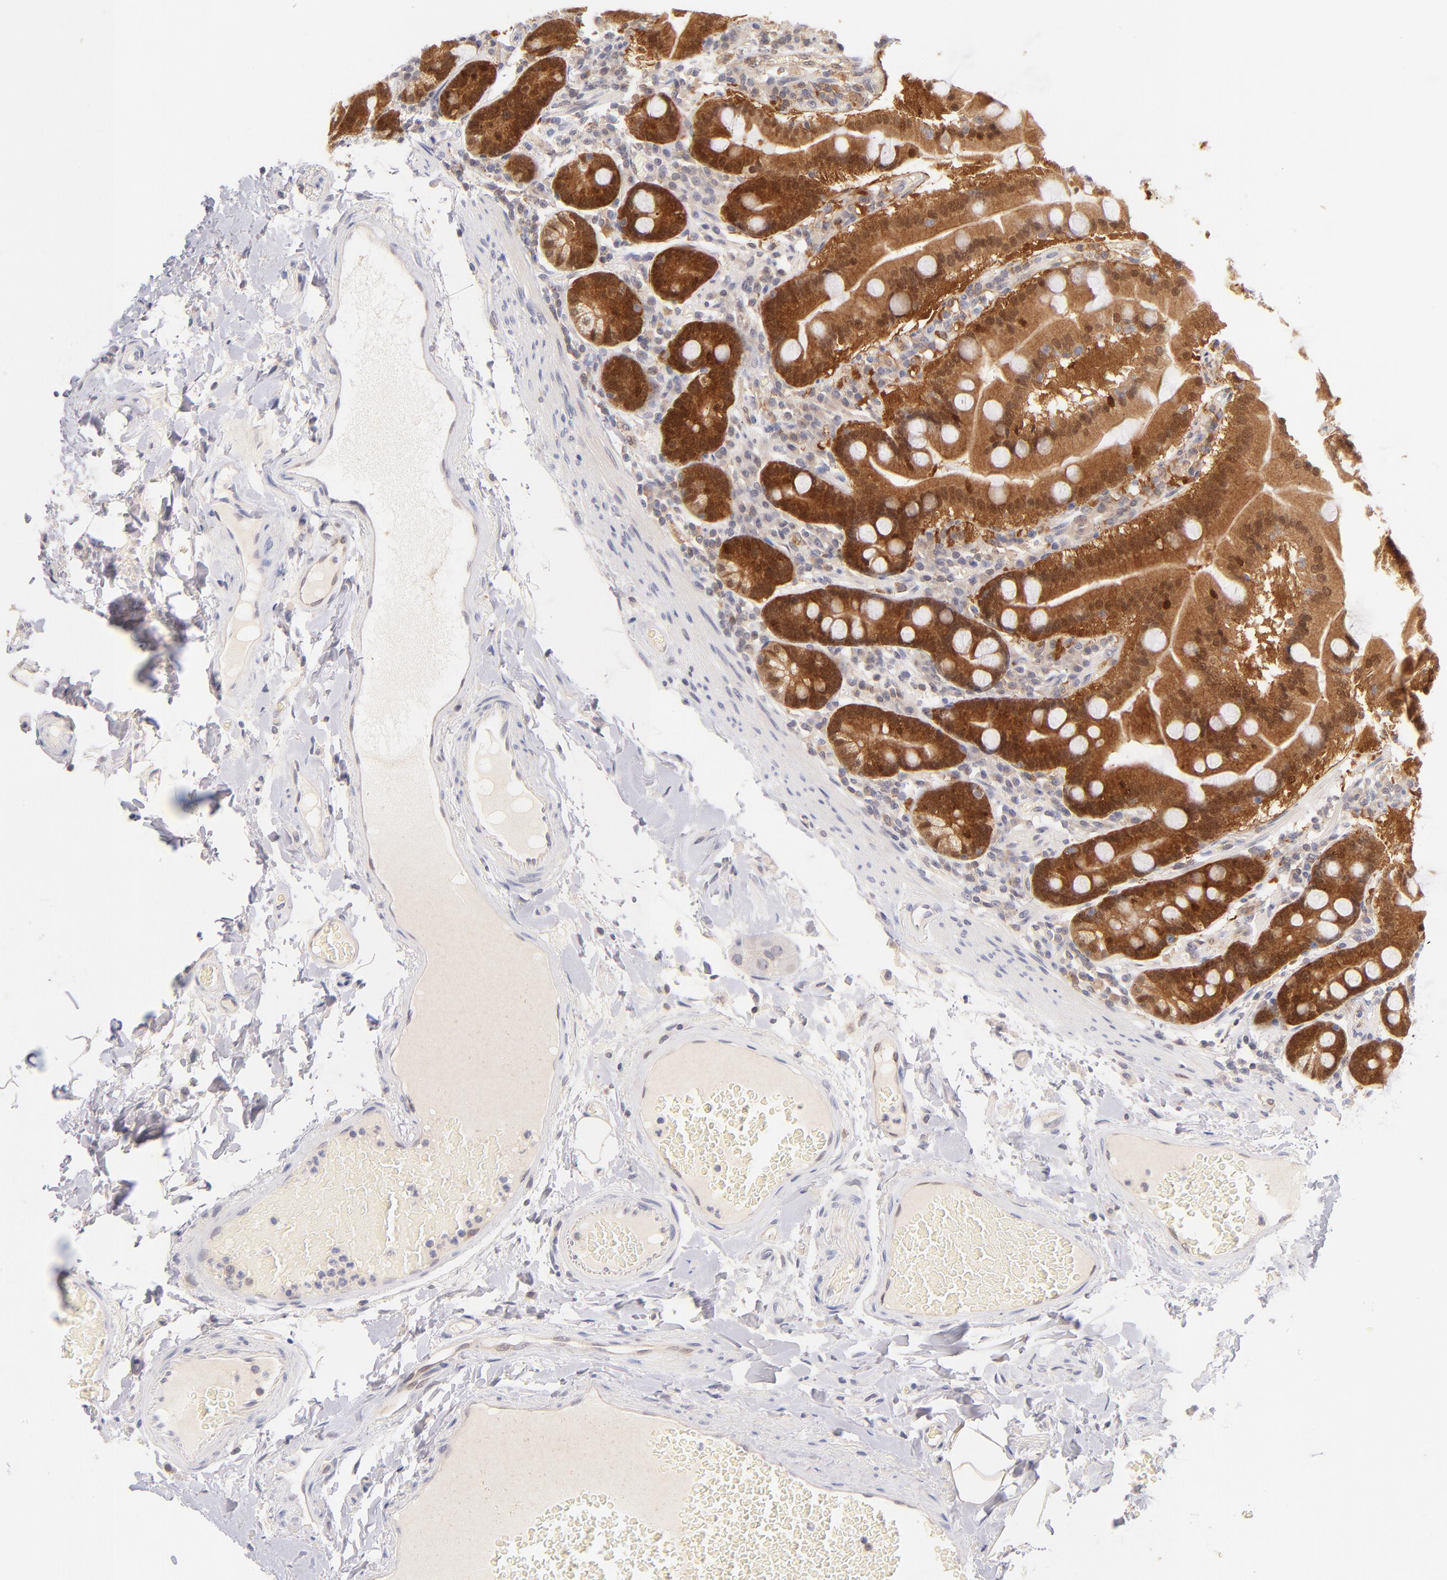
{"staining": {"intensity": "strong", "quantity": ">75%", "location": "cytoplasmic/membranous,nuclear"}, "tissue": "duodenum", "cell_type": "Glandular cells", "image_type": "normal", "snomed": [{"axis": "morphology", "description": "Normal tissue, NOS"}, {"axis": "topography", "description": "Duodenum"}], "caption": "Immunohistochemistry (IHC) micrograph of normal duodenum: duodenum stained using IHC shows high levels of strong protein expression localized specifically in the cytoplasmic/membranous,nuclear of glandular cells, appearing as a cytoplasmic/membranous,nuclear brown color.", "gene": "CASP6", "patient": {"sex": "female", "age": 64}}